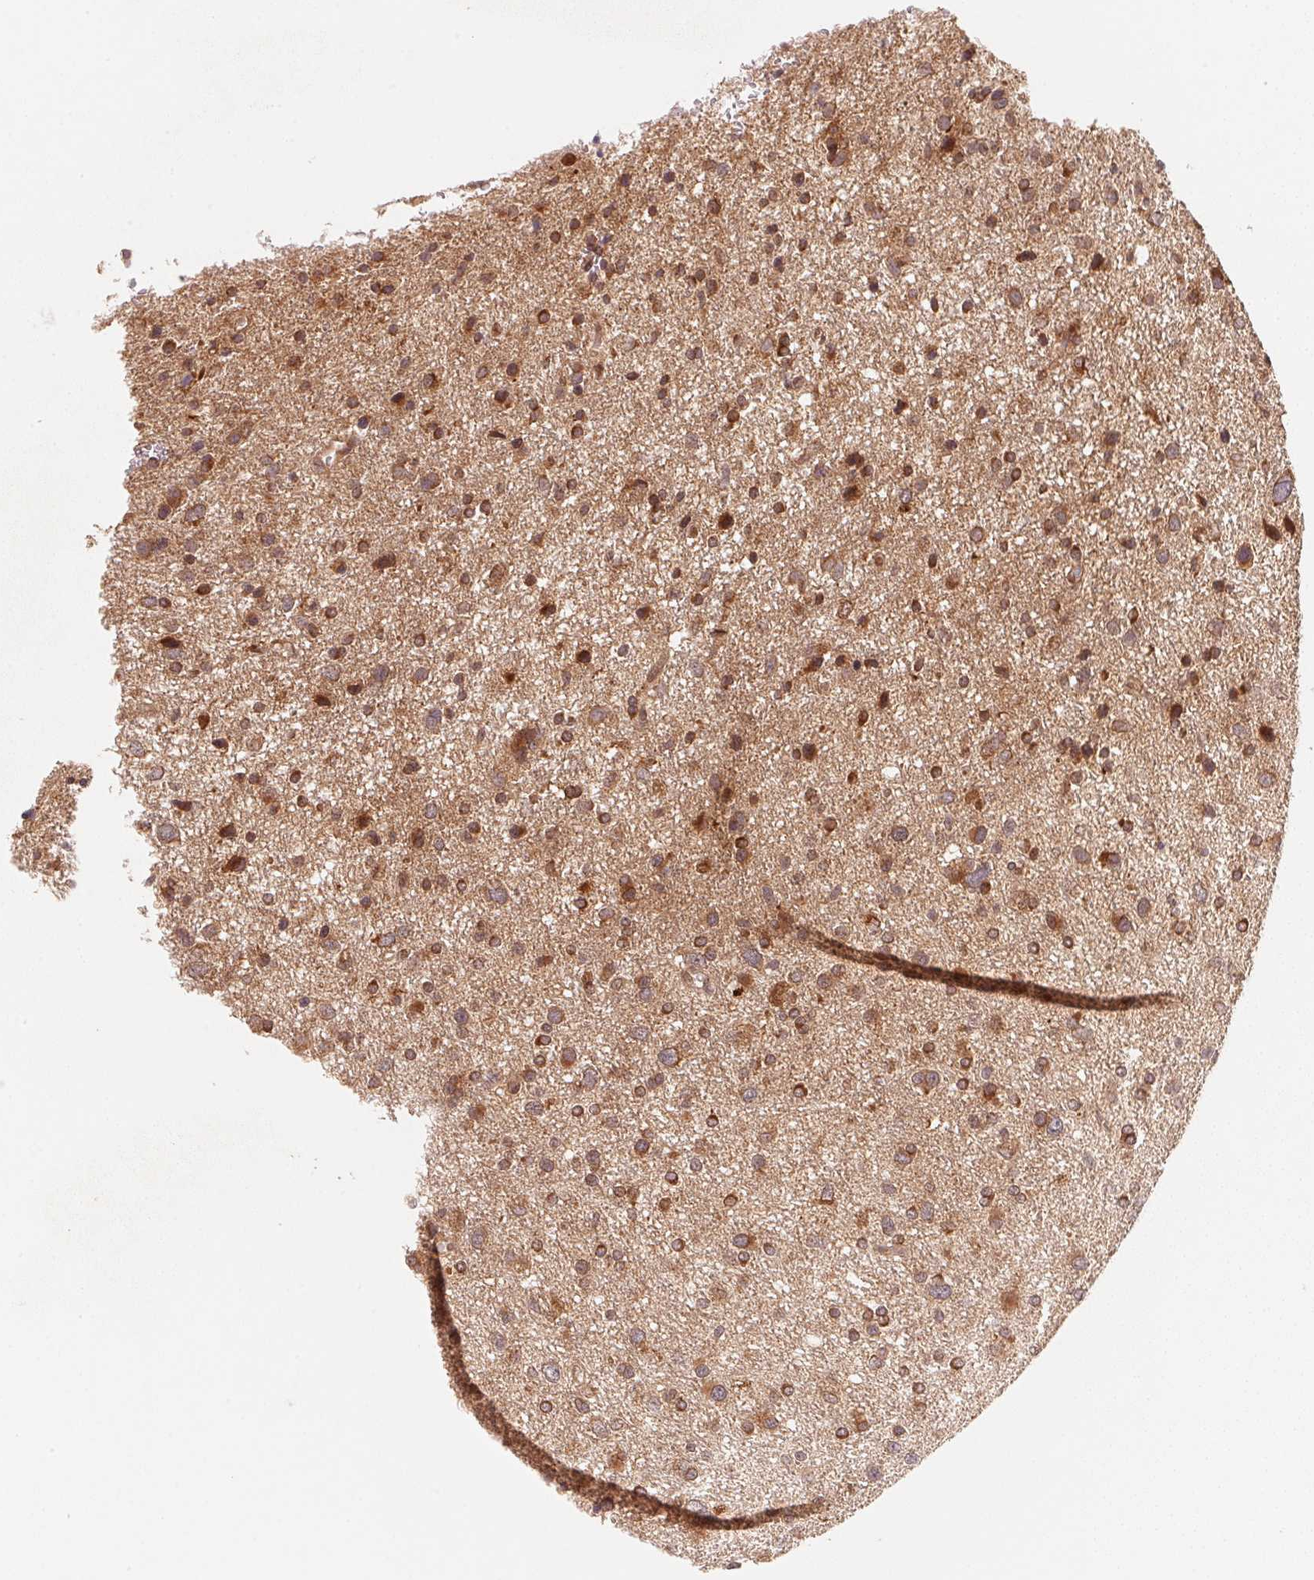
{"staining": {"intensity": "moderate", "quantity": ">75%", "location": "cytoplasmic/membranous,nuclear"}, "tissue": "glioma", "cell_type": "Tumor cells", "image_type": "cancer", "snomed": [{"axis": "morphology", "description": "Glioma, malignant, Low grade"}, {"axis": "topography", "description": "Brain"}], "caption": "Immunohistochemistry (IHC) (DAB) staining of human glioma displays moderate cytoplasmic/membranous and nuclear protein expression in approximately >75% of tumor cells.", "gene": "CCDC102B", "patient": {"sex": "female", "age": 55}}